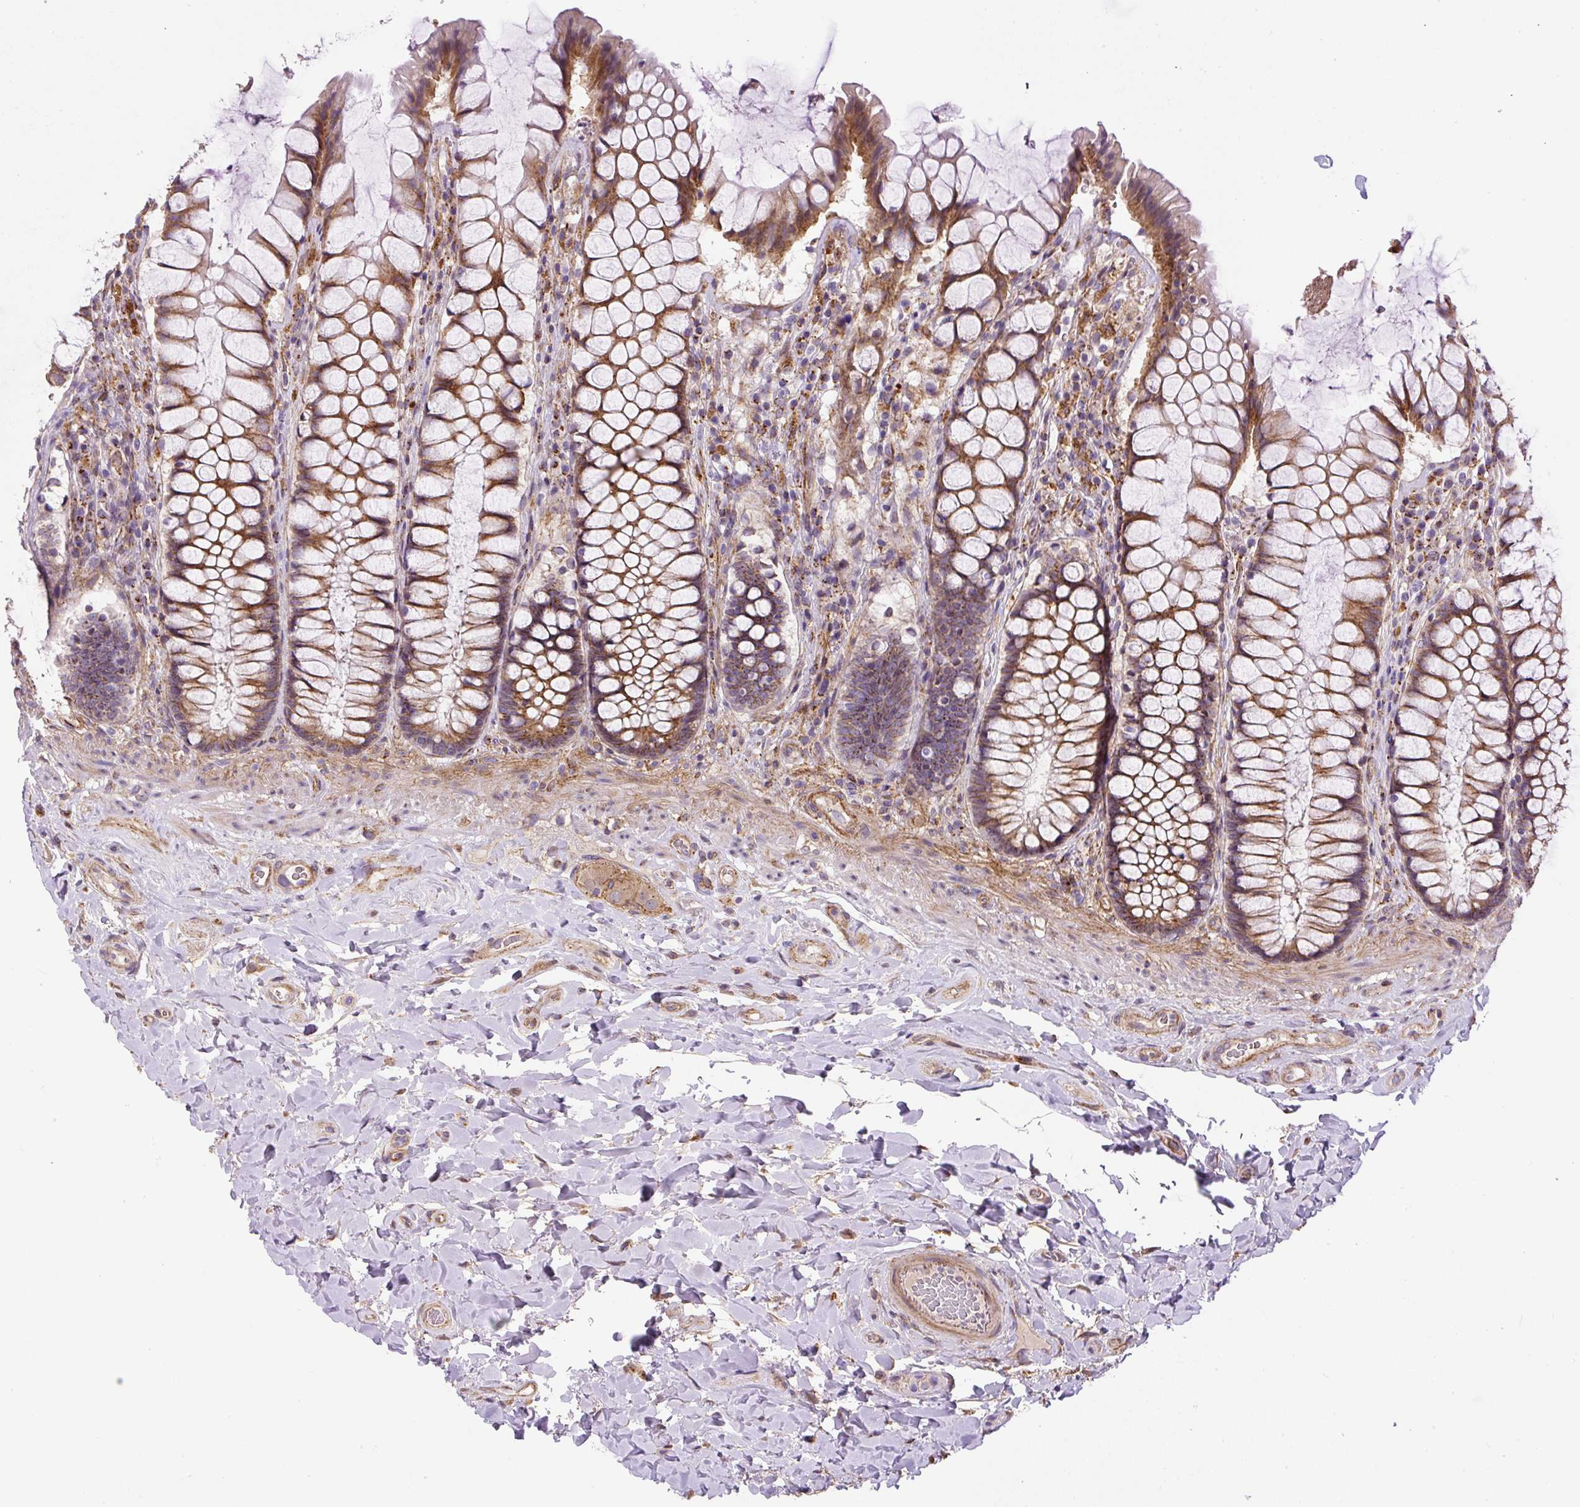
{"staining": {"intensity": "moderate", "quantity": ">75%", "location": "cytoplasmic/membranous"}, "tissue": "rectum", "cell_type": "Glandular cells", "image_type": "normal", "snomed": [{"axis": "morphology", "description": "Normal tissue, NOS"}, {"axis": "topography", "description": "Rectum"}], "caption": "Protein positivity by immunohistochemistry (IHC) reveals moderate cytoplasmic/membranous staining in approximately >75% of glandular cells in unremarkable rectum.", "gene": "RNF170", "patient": {"sex": "female", "age": 58}}